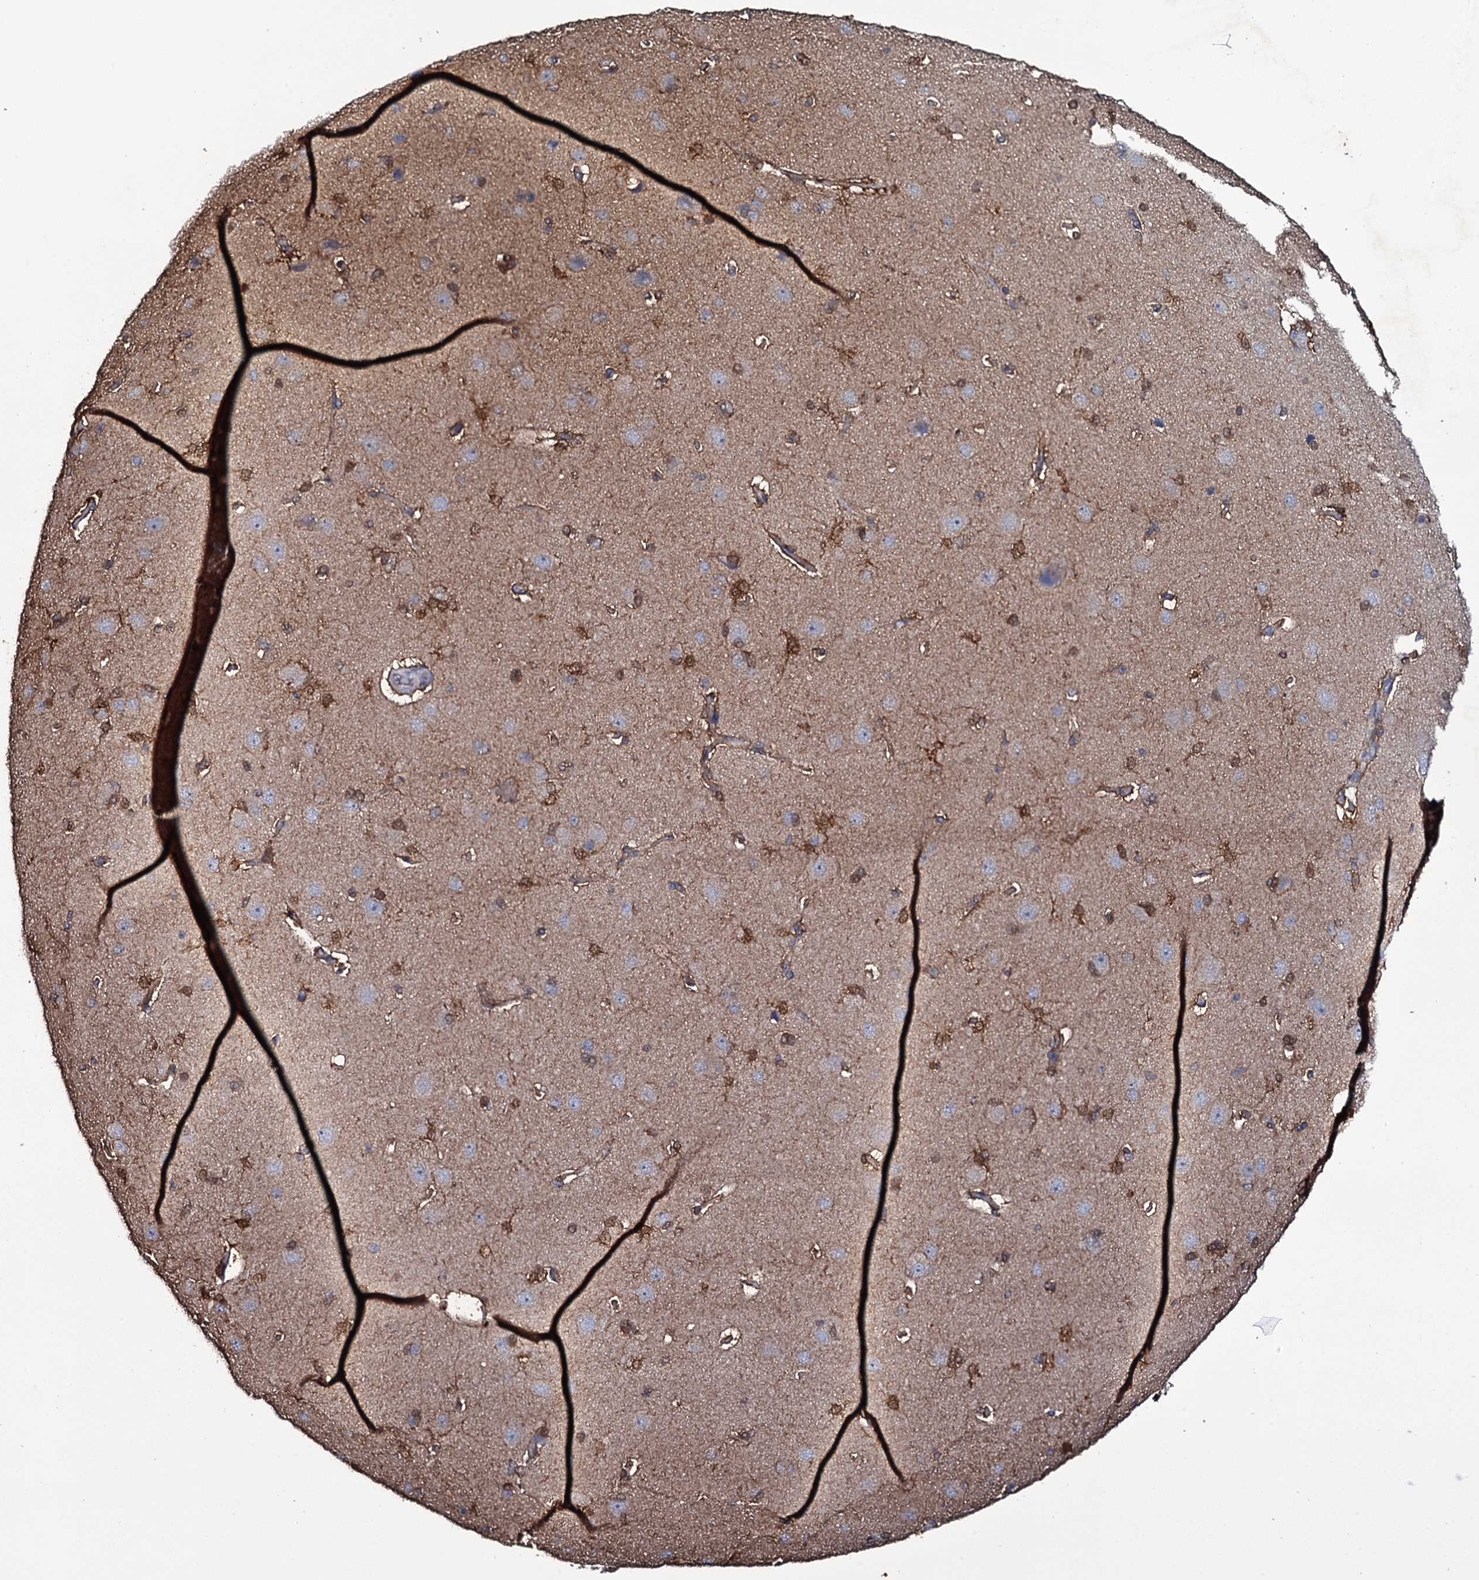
{"staining": {"intensity": "strong", "quantity": "25%-75%", "location": "cytoplasmic/membranous"}, "tissue": "cerebral cortex", "cell_type": "Endothelial cells", "image_type": "normal", "snomed": [{"axis": "morphology", "description": "Normal tissue, NOS"}, {"axis": "topography", "description": "Cerebral cortex"}], "caption": "Benign cerebral cortex exhibits strong cytoplasmic/membranous positivity in about 25%-75% of endothelial cells.", "gene": "CRYL1", "patient": {"sex": "male", "age": 62}}